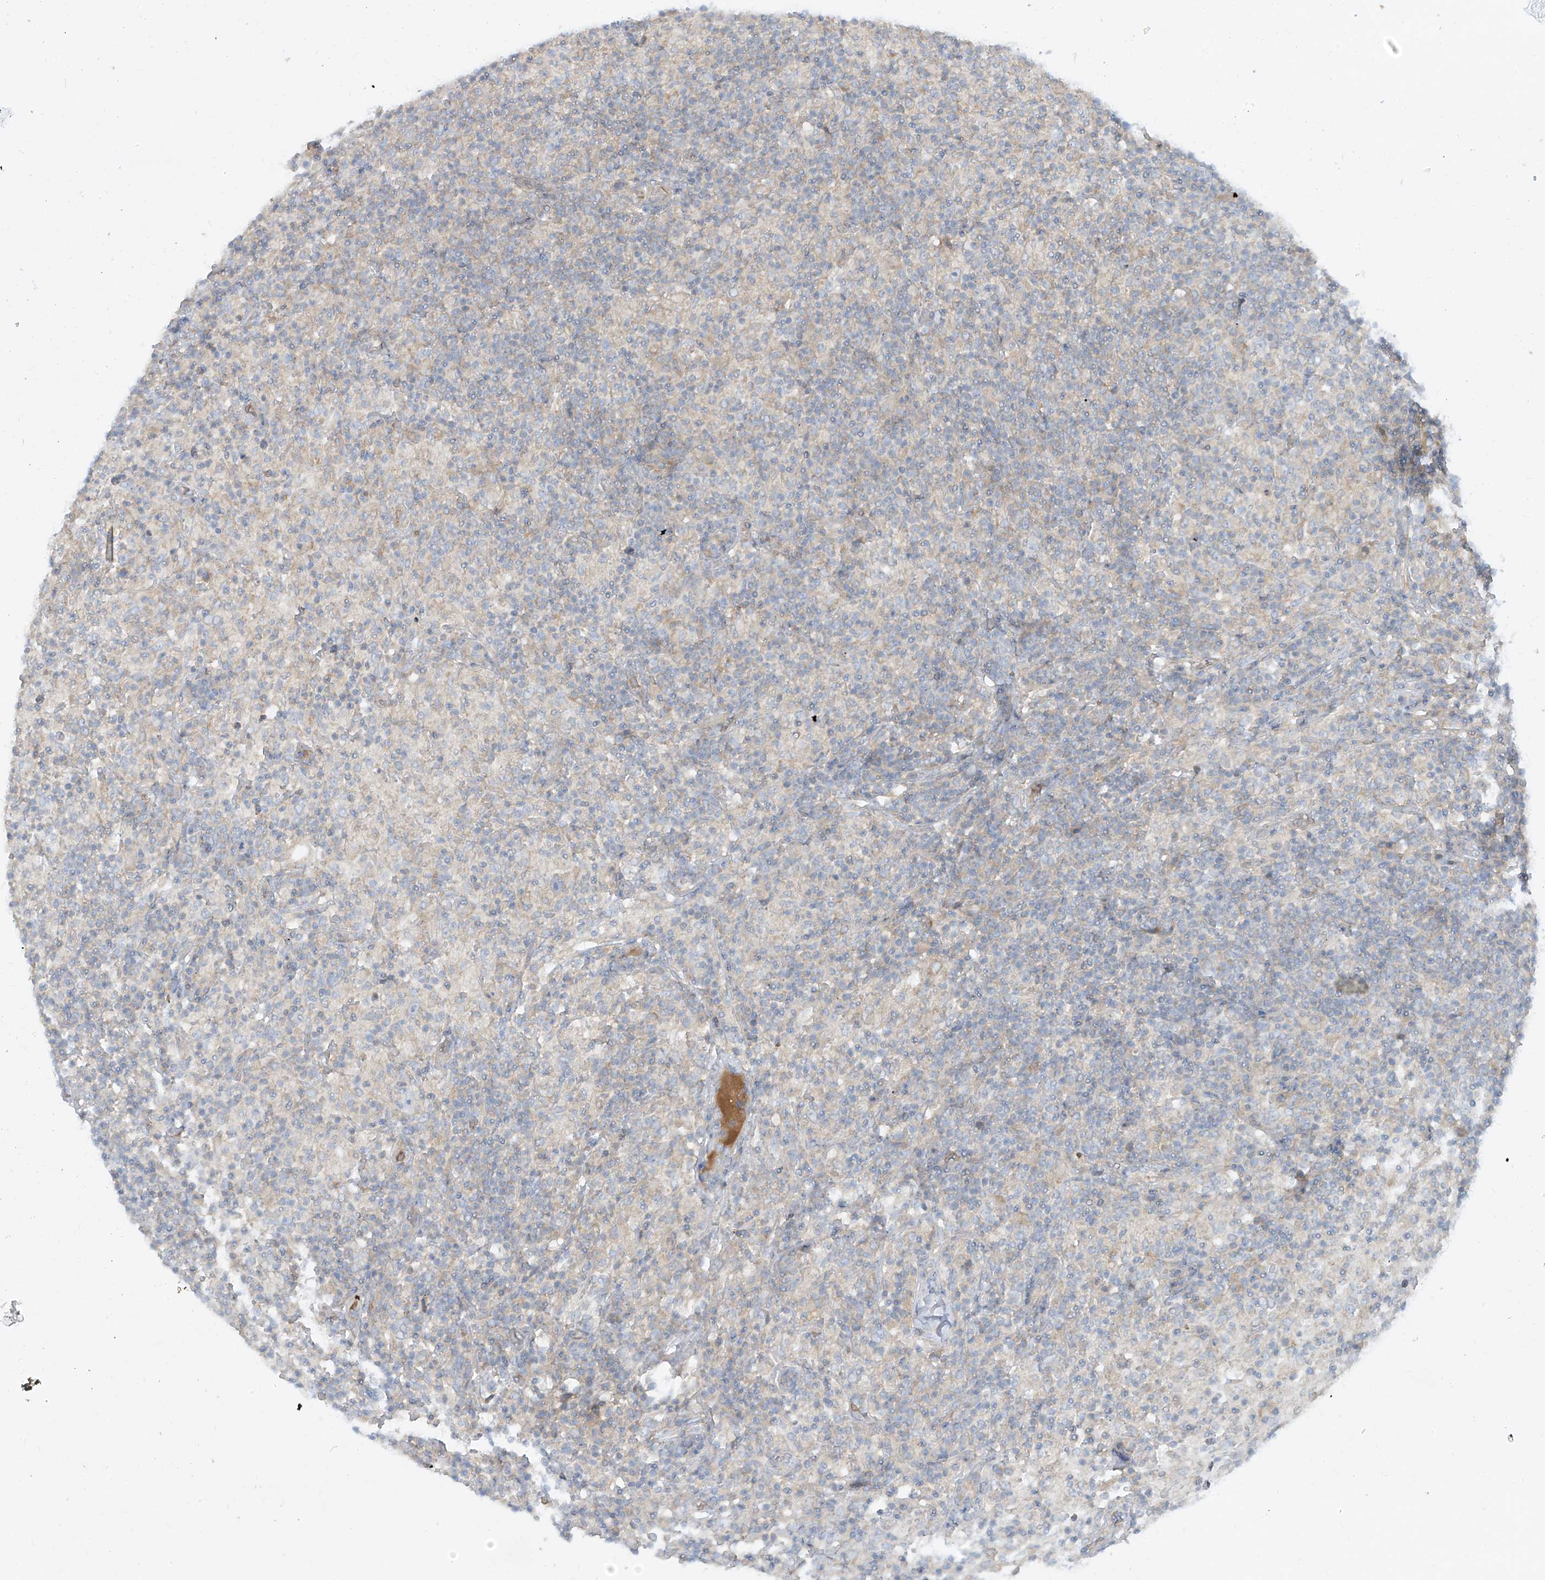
{"staining": {"intensity": "negative", "quantity": "none", "location": "none"}, "tissue": "lymphoma", "cell_type": "Tumor cells", "image_type": "cancer", "snomed": [{"axis": "morphology", "description": "Hodgkin's disease, NOS"}, {"axis": "topography", "description": "Lymph node"}], "caption": "A photomicrograph of Hodgkin's disease stained for a protein displays no brown staining in tumor cells.", "gene": "DGKQ", "patient": {"sex": "male", "age": 70}}